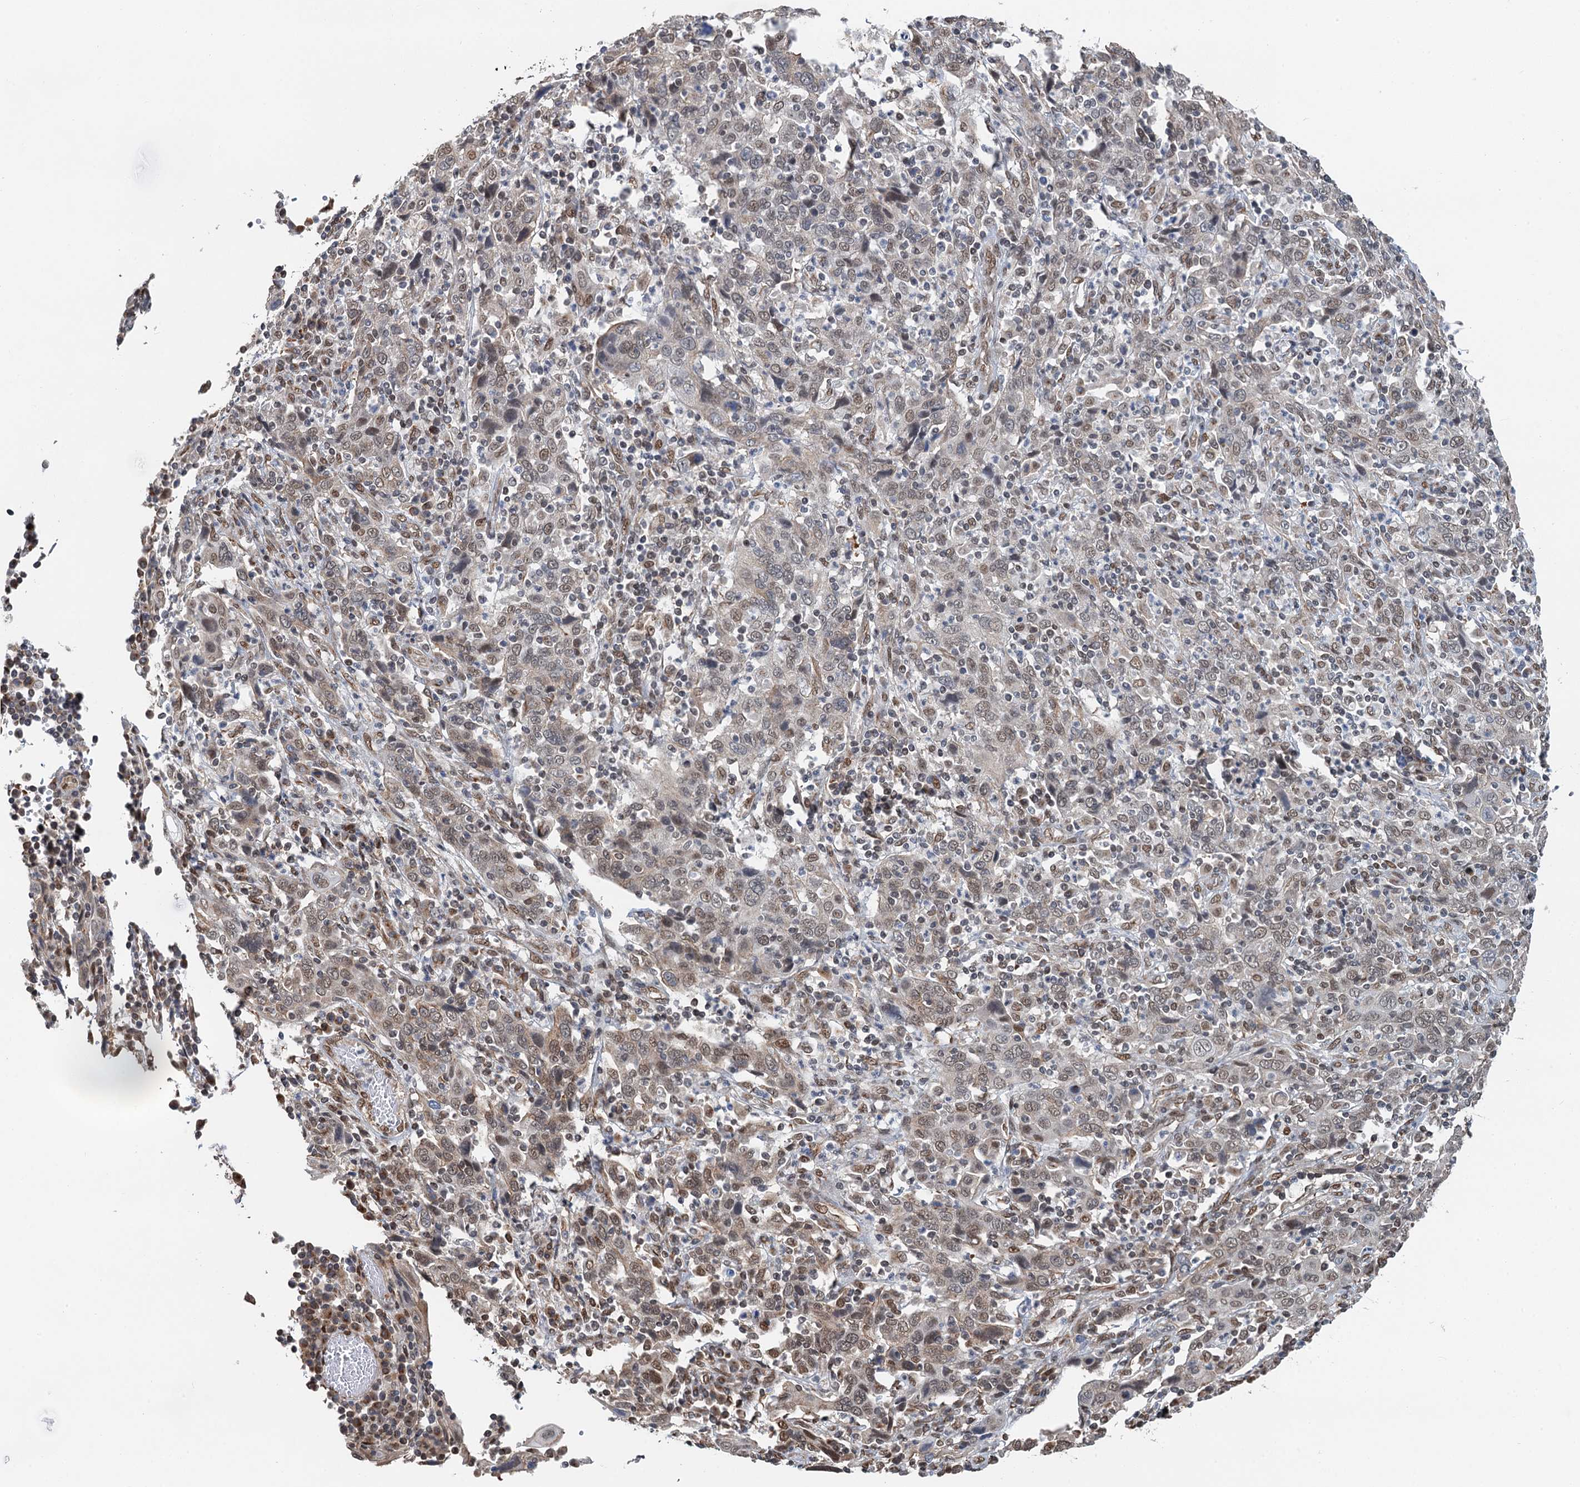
{"staining": {"intensity": "weak", "quantity": "25%-75%", "location": "nuclear"}, "tissue": "cervical cancer", "cell_type": "Tumor cells", "image_type": "cancer", "snomed": [{"axis": "morphology", "description": "Squamous cell carcinoma, NOS"}, {"axis": "topography", "description": "Cervix"}], "caption": "The histopathology image displays immunohistochemical staining of cervical squamous cell carcinoma. There is weak nuclear expression is identified in about 25%-75% of tumor cells.", "gene": "CFDP1", "patient": {"sex": "female", "age": 46}}